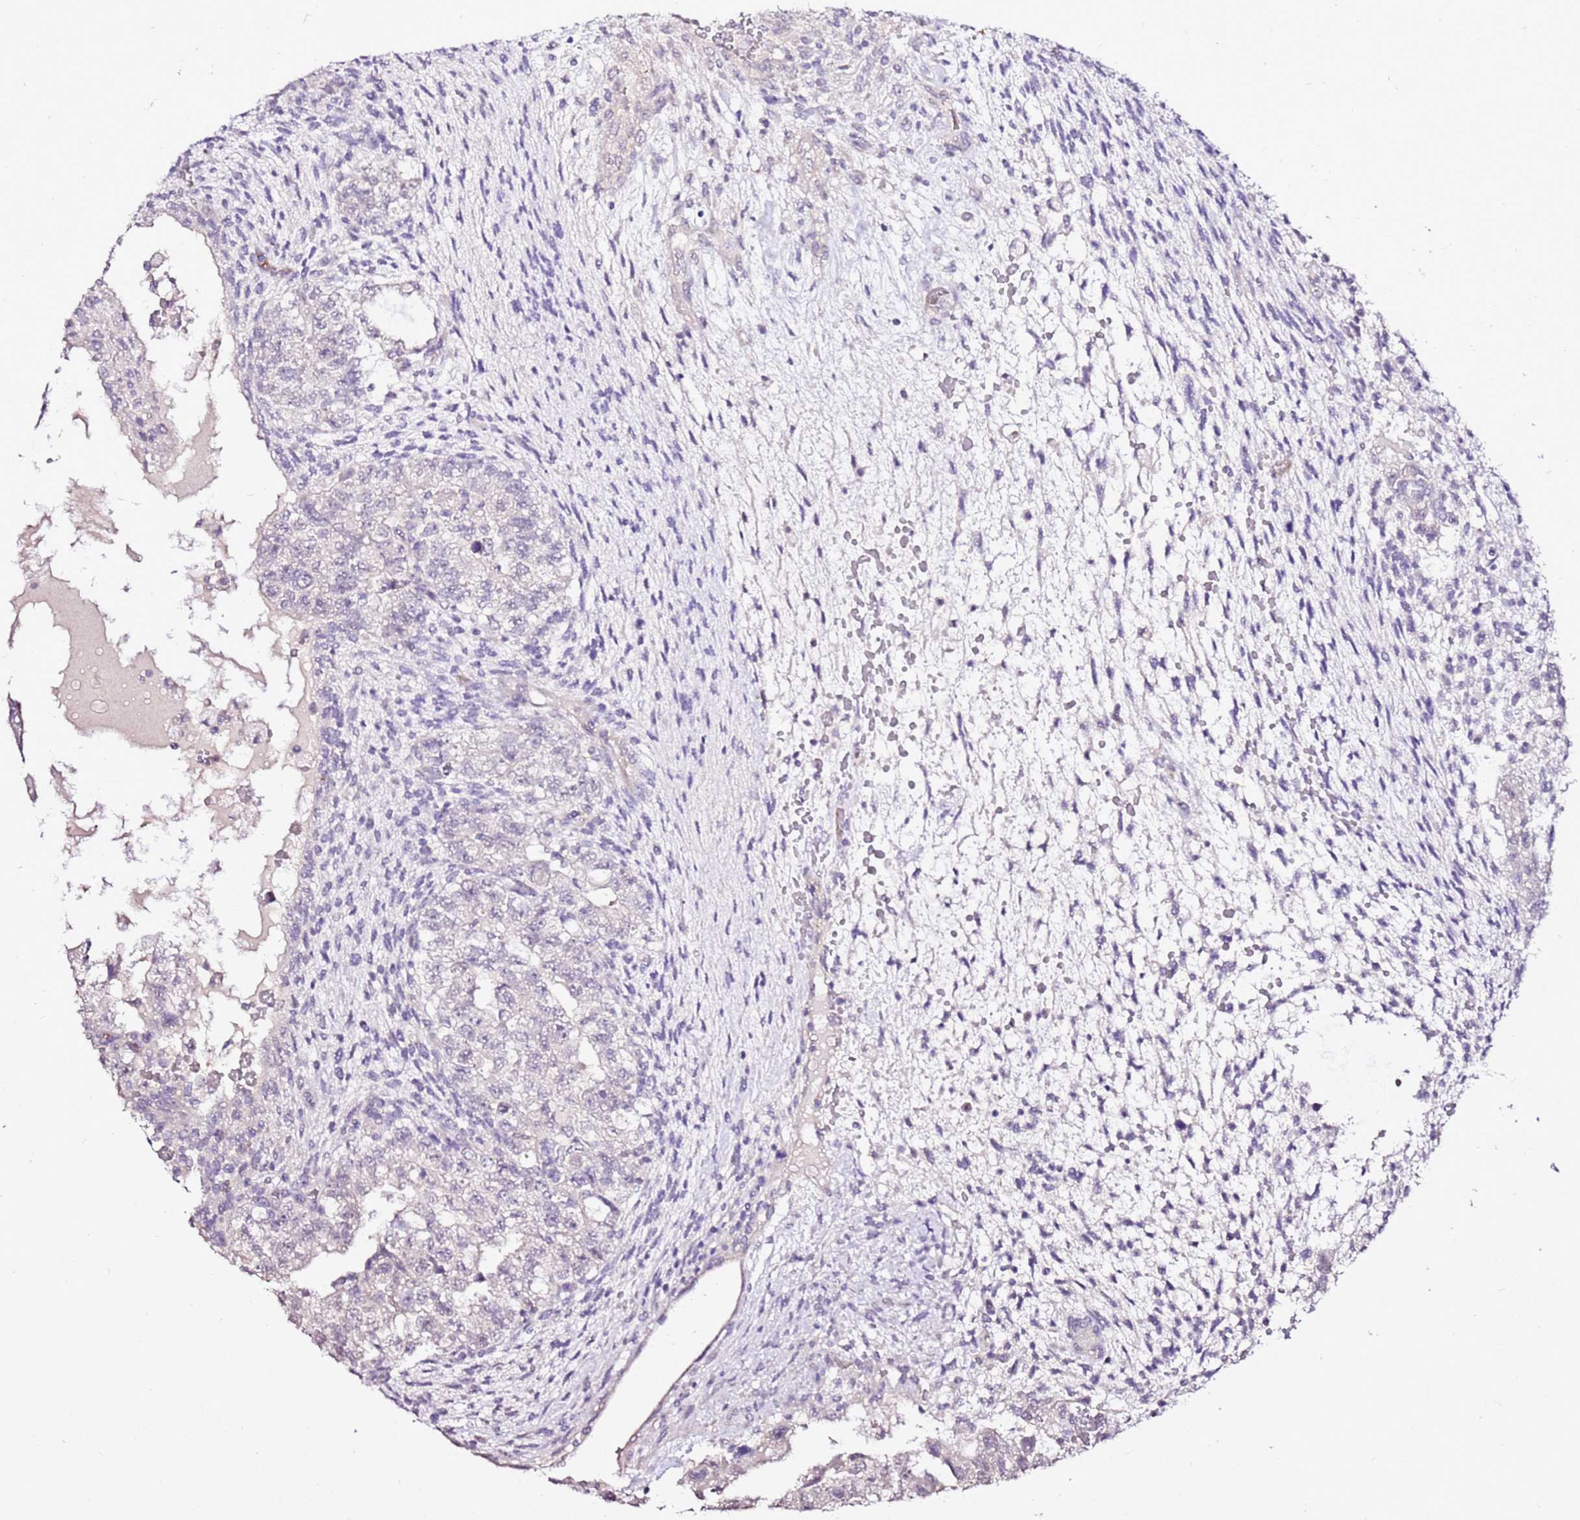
{"staining": {"intensity": "negative", "quantity": "none", "location": "none"}, "tissue": "testis cancer", "cell_type": "Tumor cells", "image_type": "cancer", "snomed": [{"axis": "morphology", "description": "Normal tissue, NOS"}, {"axis": "morphology", "description": "Carcinoma, Embryonal, NOS"}, {"axis": "topography", "description": "Testis"}], "caption": "High magnification brightfield microscopy of embryonal carcinoma (testis) stained with DAB (brown) and counterstained with hematoxylin (blue): tumor cells show no significant staining. (DAB (3,3'-diaminobenzidine) immunohistochemistry visualized using brightfield microscopy, high magnification).", "gene": "ART5", "patient": {"sex": "male", "age": 36}}